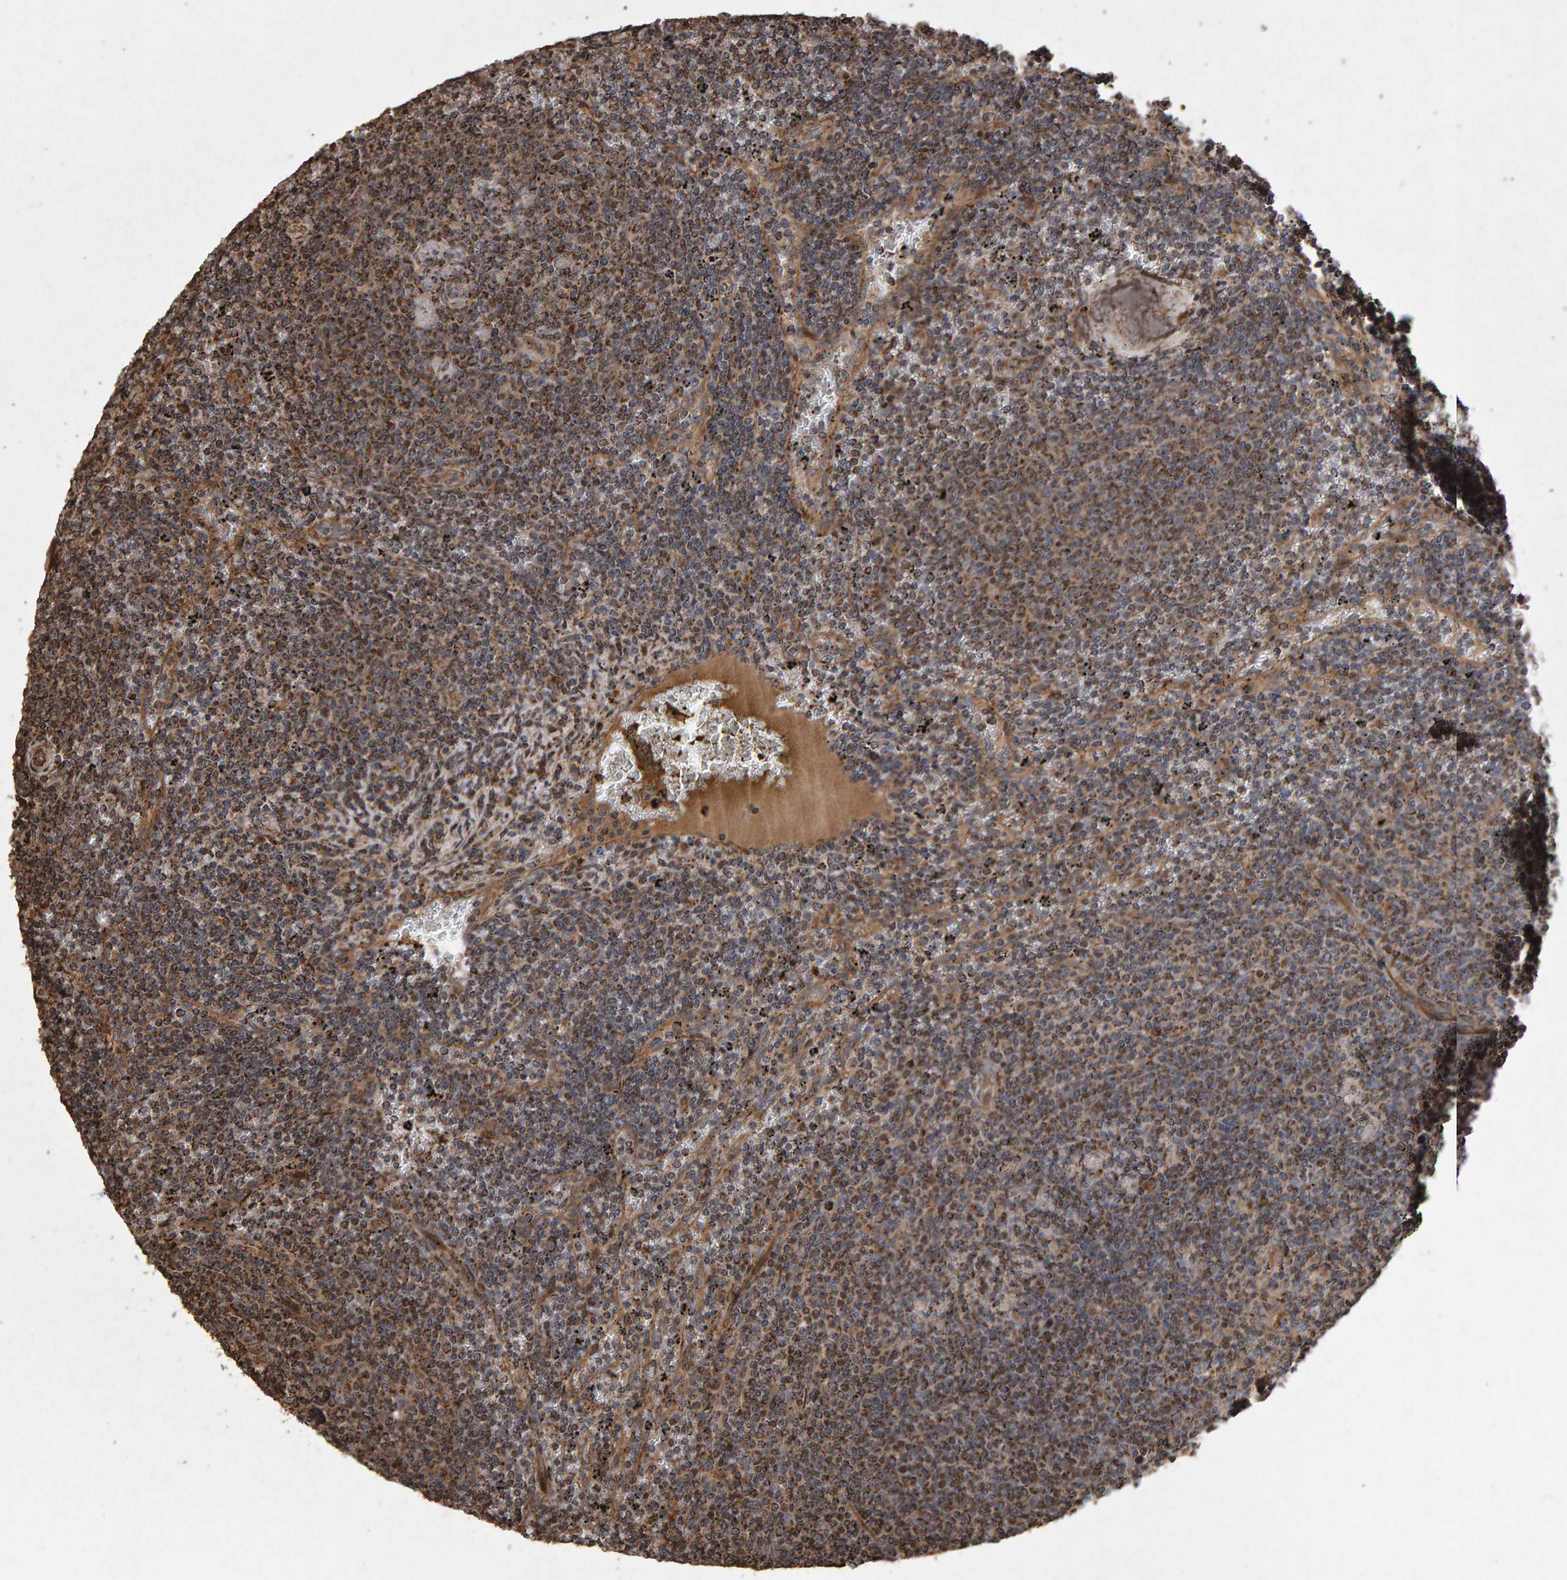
{"staining": {"intensity": "moderate", "quantity": ">75%", "location": "cytoplasmic/membranous"}, "tissue": "lymphoma", "cell_type": "Tumor cells", "image_type": "cancer", "snomed": [{"axis": "morphology", "description": "Malignant lymphoma, non-Hodgkin's type, Low grade"}, {"axis": "topography", "description": "Spleen"}], "caption": "Immunohistochemistry (IHC) photomicrograph of neoplastic tissue: human malignant lymphoma, non-Hodgkin's type (low-grade) stained using immunohistochemistry (IHC) demonstrates medium levels of moderate protein expression localized specifically in the cytoplasmic/membranous of tumor cells, appearing as a cytoplasmic/membranous brown color.", "gene": "OSBP2", "patient": {"sex": "female", "age": 50}}